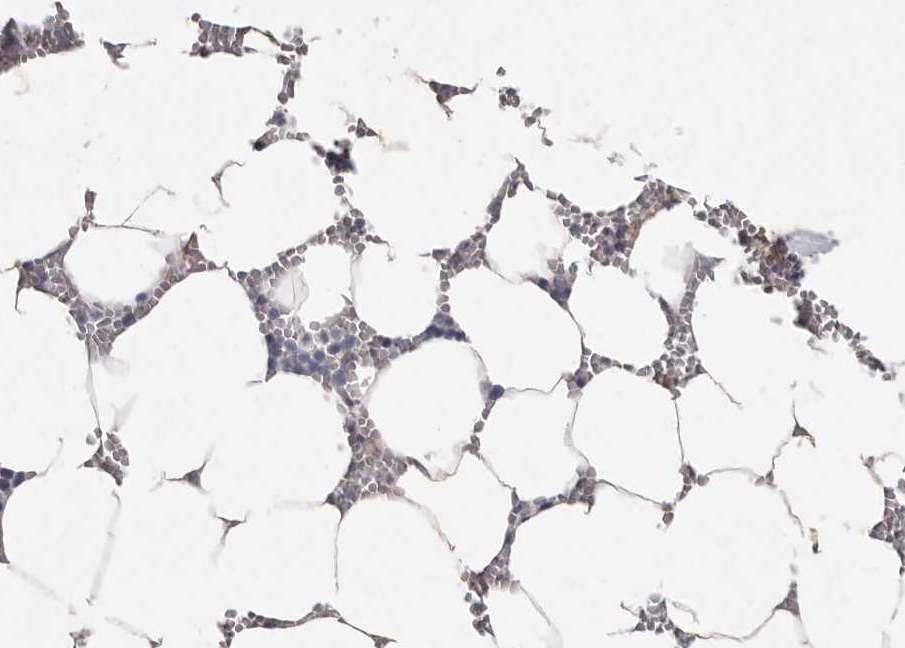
{"staining": {"intensity": "negative", "quantity": "none", "location": "none"}, "tissue": "bone marrow", "cell_type": "Hematopoietic cells", "image_type": "normal", "snomed": [{"axis": "morphology", "description": "Normal tissue, NOS"}, {"axis": "topography", "description": "Bone marrow"}], "caption": "Immunohistochemical staining of benign bone marrow reveals no significant staining in hematopoietic cells.", "gene": "FAM185A", "patient": {"sex": "male", "age": 70}}